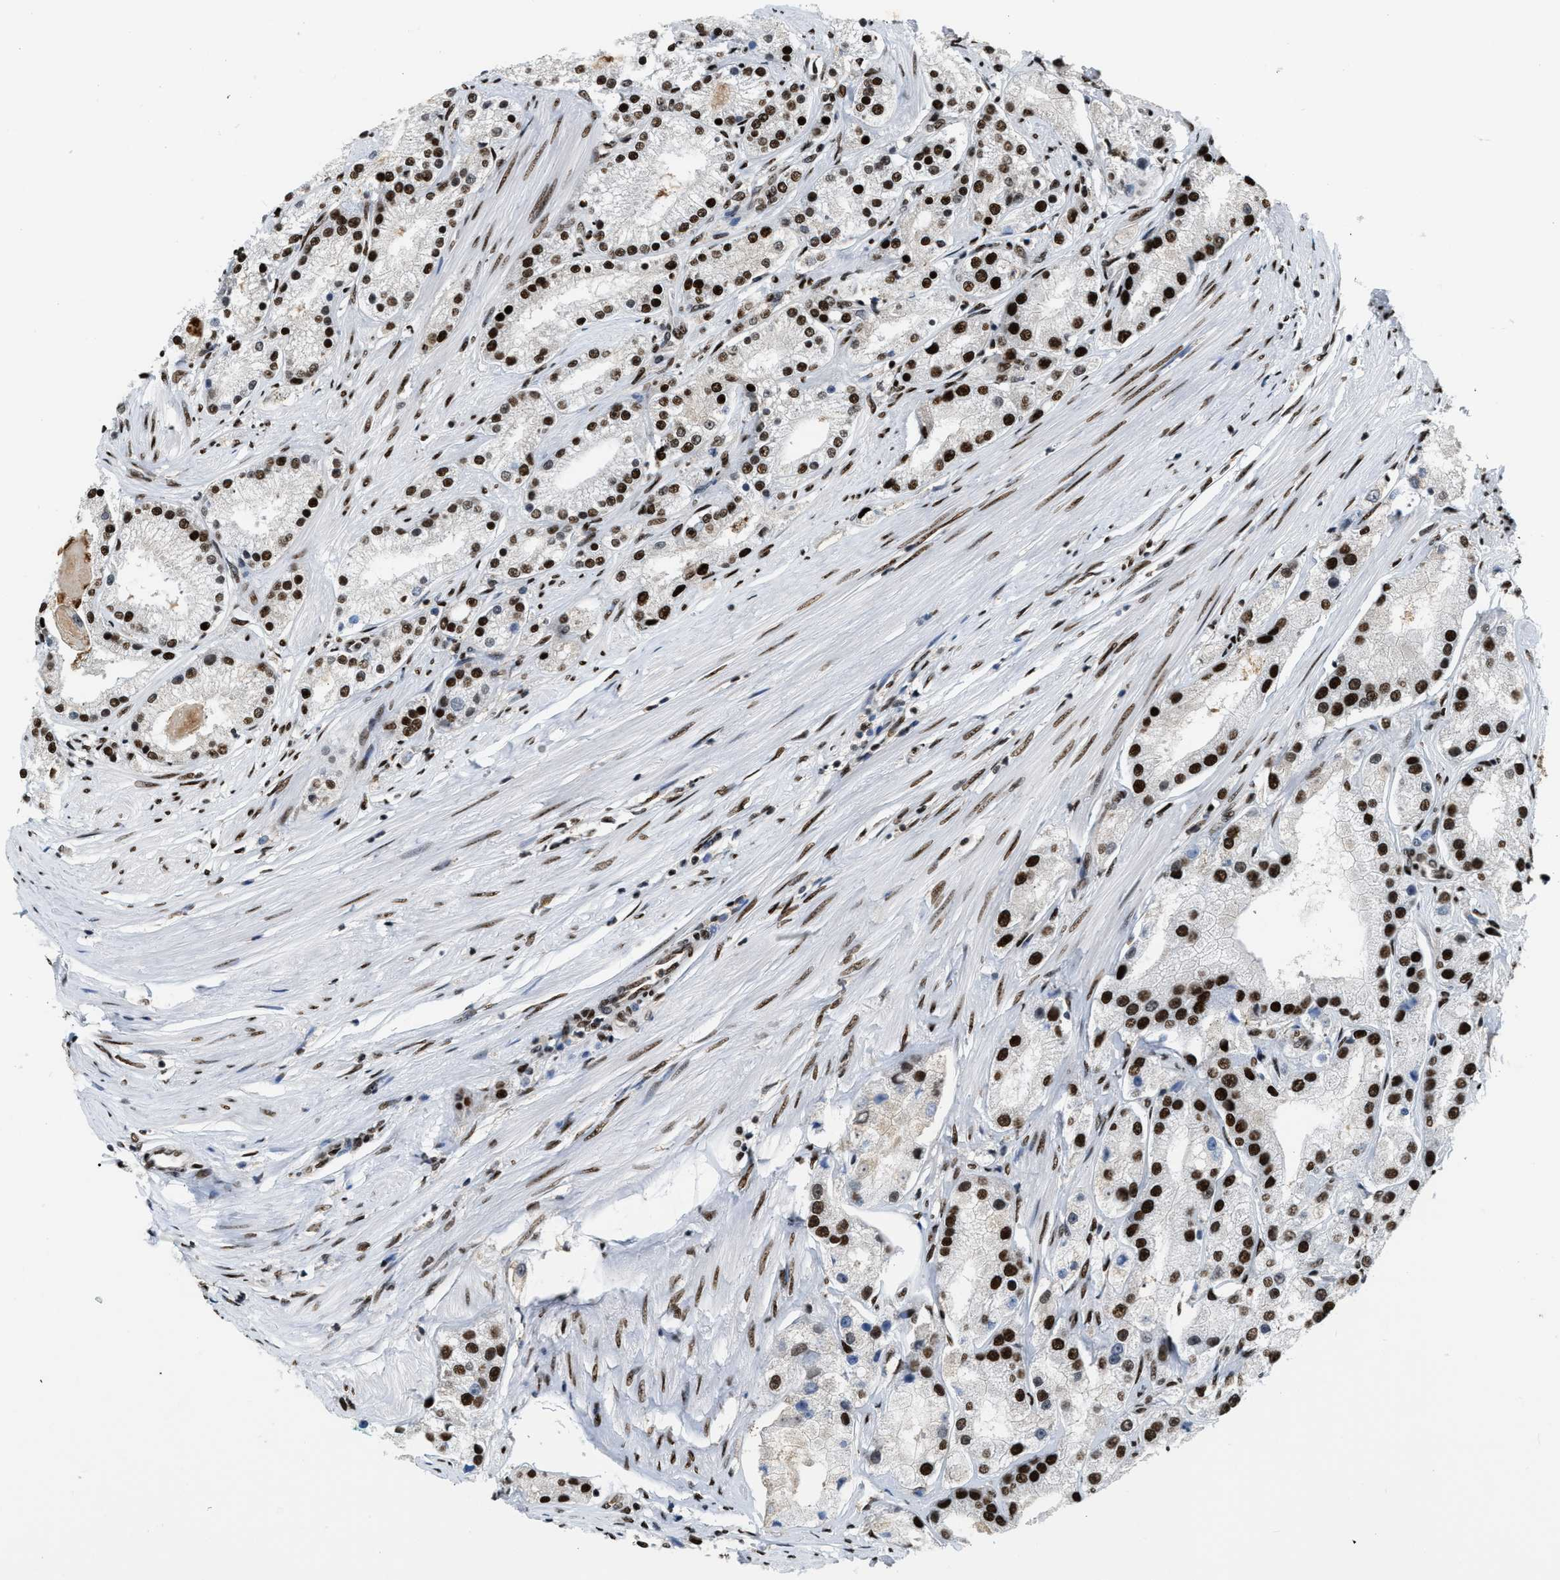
{"staining": {"intensity": "strong", "quantity": ">75%", "location": "nuclear"}, "tissue": "prostate cancer", "cell_type": "Tumor cells", "image_type": "cancer", "snomed": [{"axis": "morphology", "description": "Adenocarcinoma, Low grade"}, {"axis": "topography", "description": "Prostate"}], "caption": "The immunohistochemical stain labels strong nuclear positivity in tumor cells of prostate adenocarcinoma (low-grade) tissue.", "gene": "NUMA1", "patient": {"sex": "male", "age": 63}}